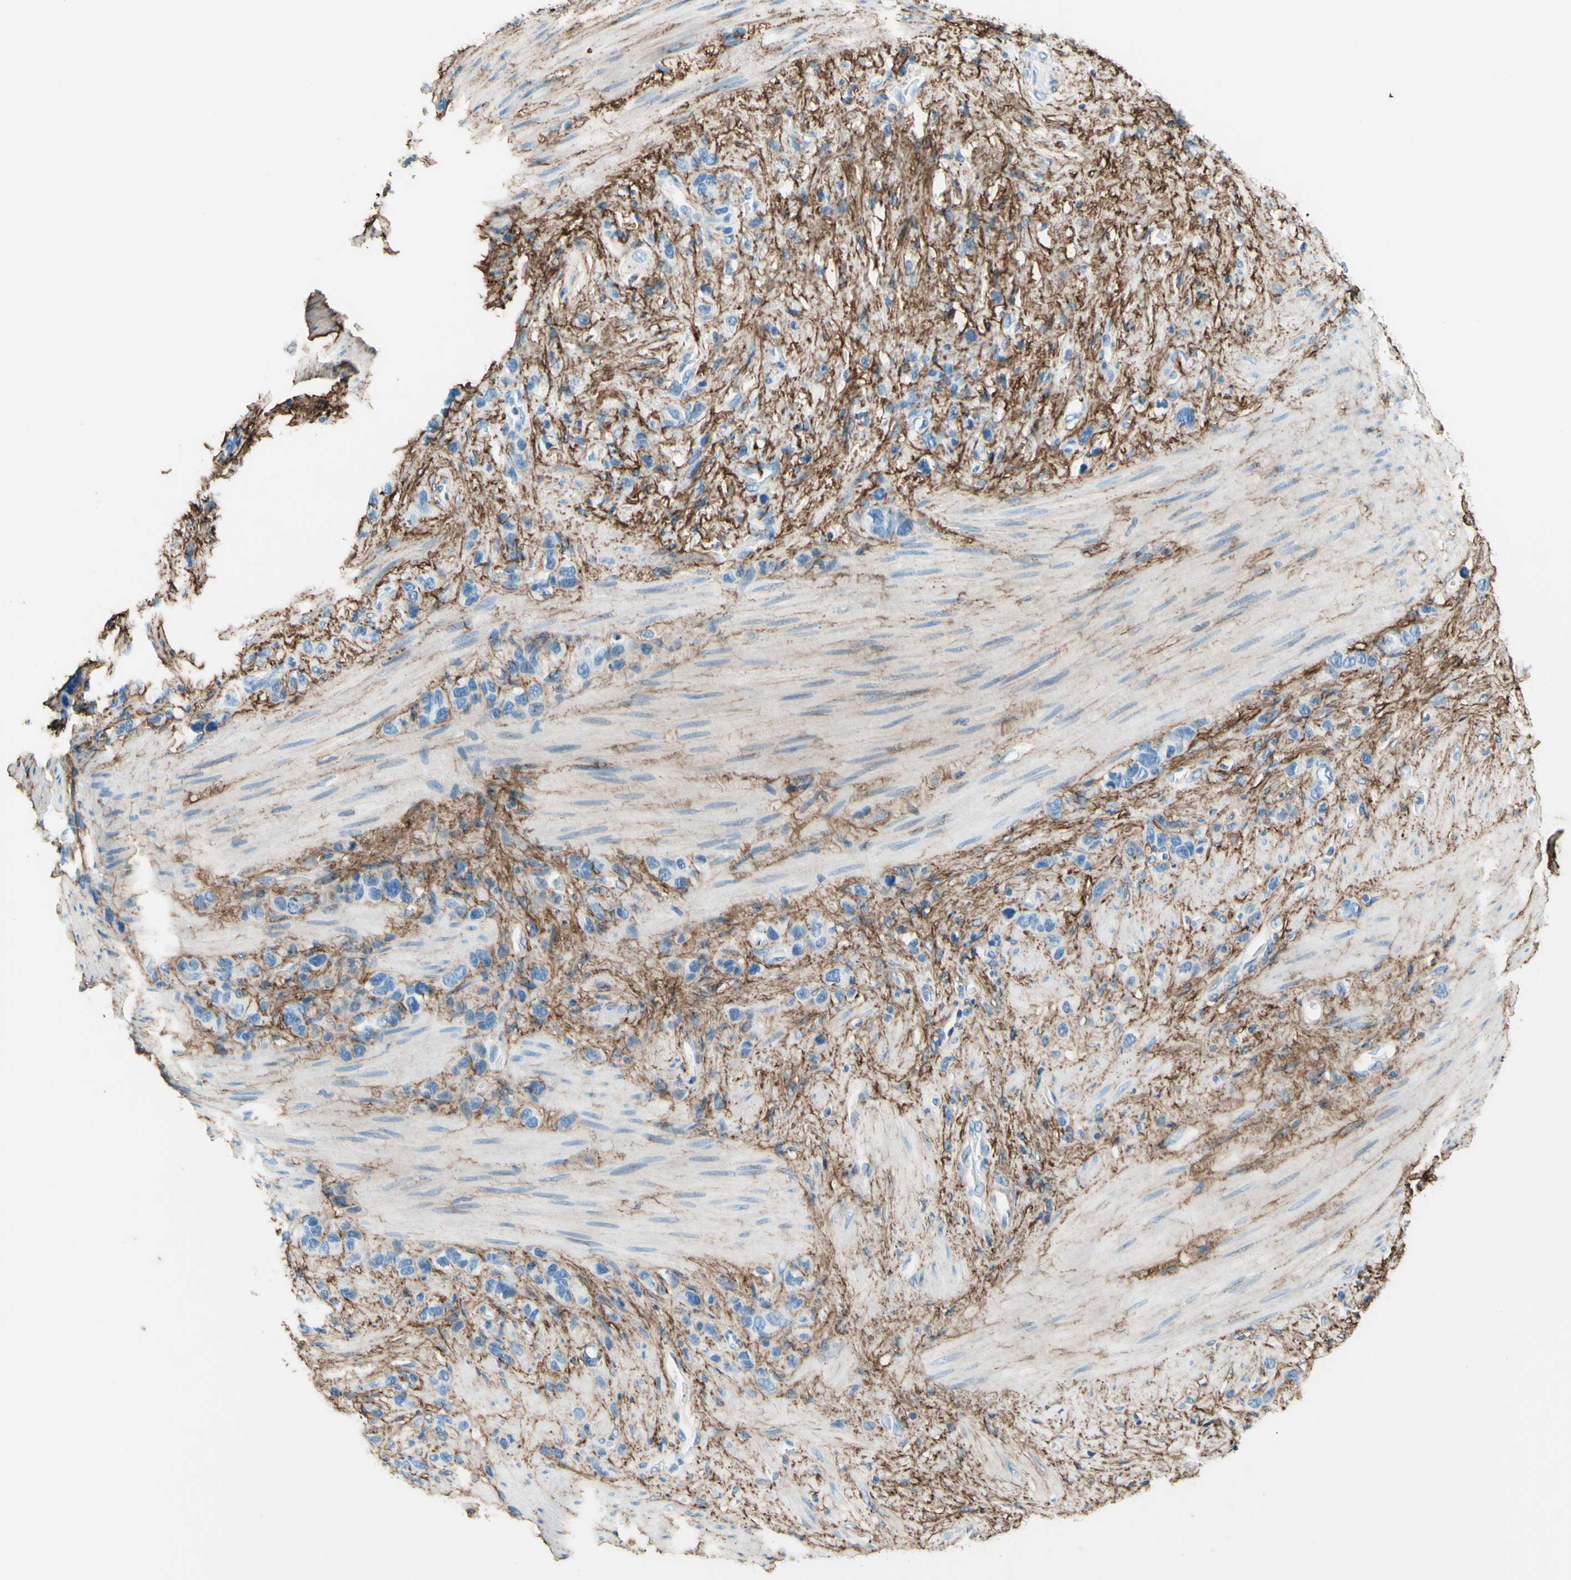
{"staining": {"intensity": "negative", "quantity": "none", "location": "none"}, "tissue": "stomach cancer", "cell_type": "Tumor cells", "image_type": "cancer", "snomed": [{"axis": "morphology", "description": "Adenocarcinoma, NOS"}, {"axis": "morphology", "description": "Adenocarcinoma, High grade"}, {"axis": "topography", "description": "Stomach, upper"}, {"axis": "topography", "description": "Stomach, lower"}], "caption": "This is an immunohistochemistry photomicrograph of stomach adenocarcinoma. There is no staining in tumor cells.", "gene": "MFAP5", "patient": {"sex": "female", "age": 65}}